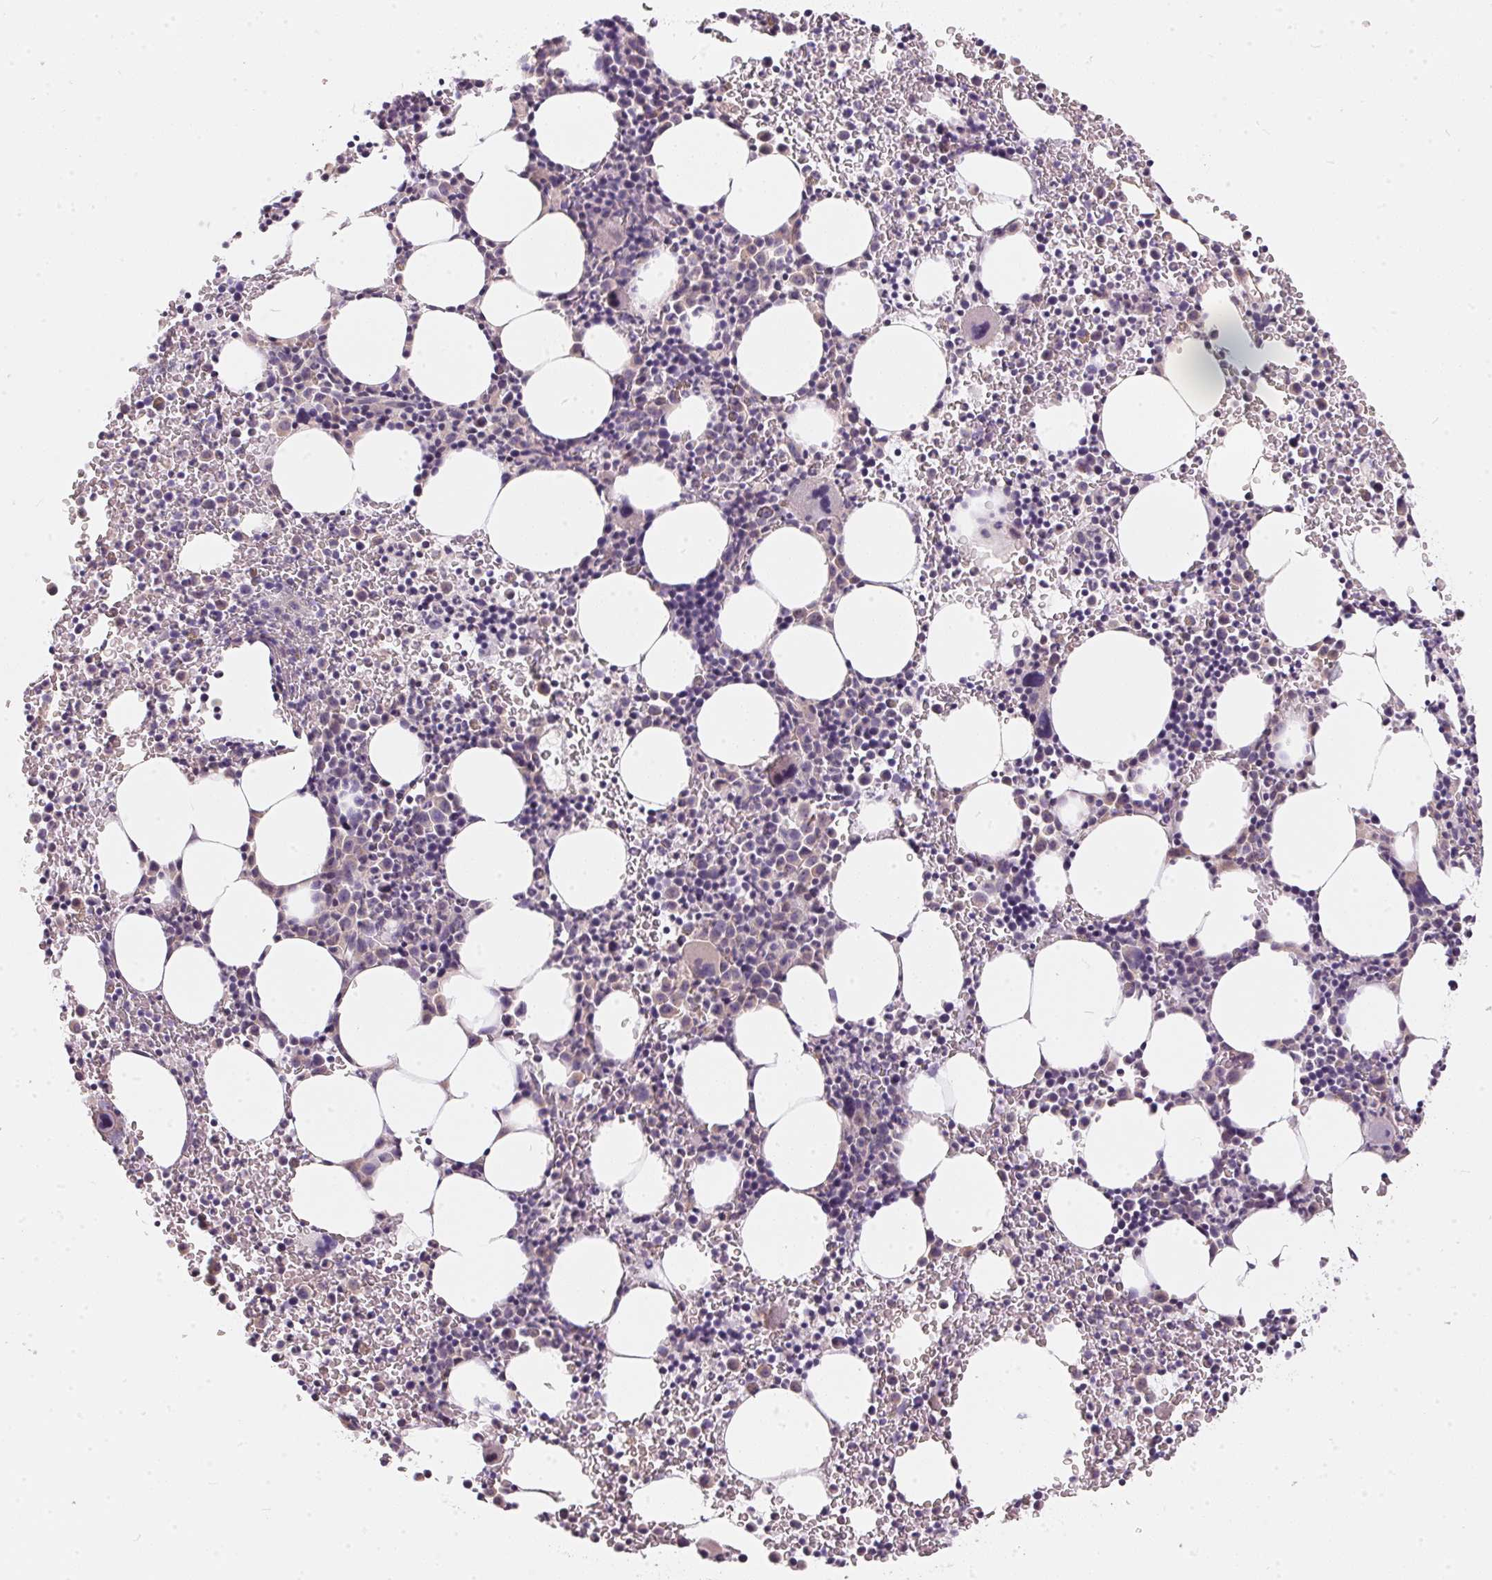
{"staining": {"intensity": "negative", "quantity": "none", "location": "none"}, "tissue": "bone marrow", "cell_type": "Hematopoietic cells", "image_type": "normal", "snomed": [{"axis": "morphology", "description": "Normal tissue, NOS"}, {"axis": "topography", "description": "Bone marrow"}], "caption": "This histopathology image is of benign bone marrow stained with IHC to label a protein in brown with the nuclei are counter-stained blue. There is no positivity in hematopoietic cells. The staining was performed using DAB to visualize the protein expression in brown, while the nuclei were stained in blue with hematoxylin (Magnification: 20x).", "gene": "BLMH", "patient": {"sex": "male", "age": 58}}